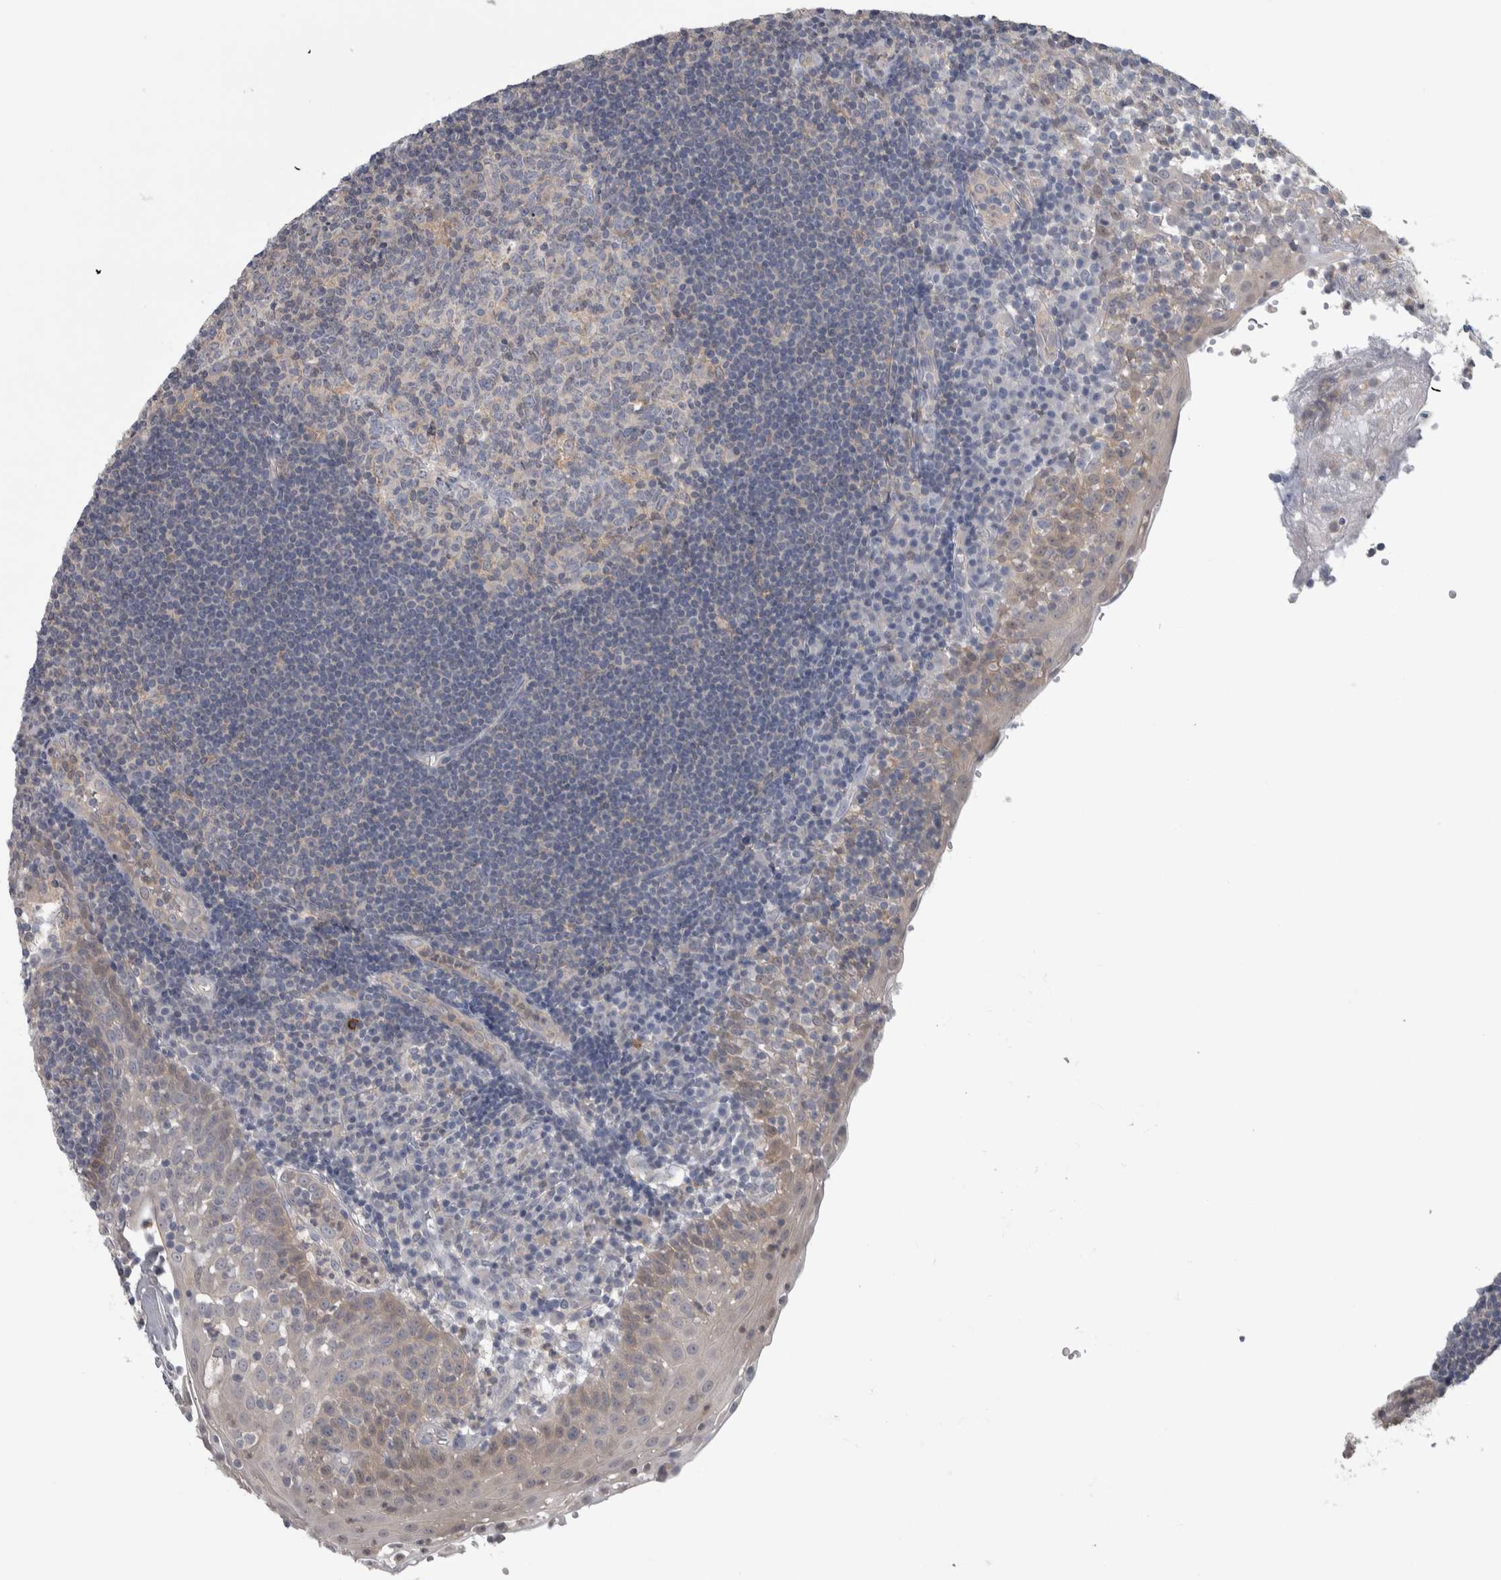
{"staining": {"intensity": "negative", "quantity": "none", "location": "none"}, "tissue": "tonsil", "cell_type": "Germinal center cells", "image_type": "normal", "snomed": [{"axis": "morphology", "description": "Normal tissue, NOS"}, {"axis": "topography", "description": "Tonsil"}], "caption": "An image of human tonsil is negative for staining in germinal center cells. (DAB (3,3'-diaminobenzidine) immunohistochemistry (IHC) visualized using brightfield microscopy, high magnification).", "gene": "HTATIP2", "patient": {"sex": "female", "age": 40}}